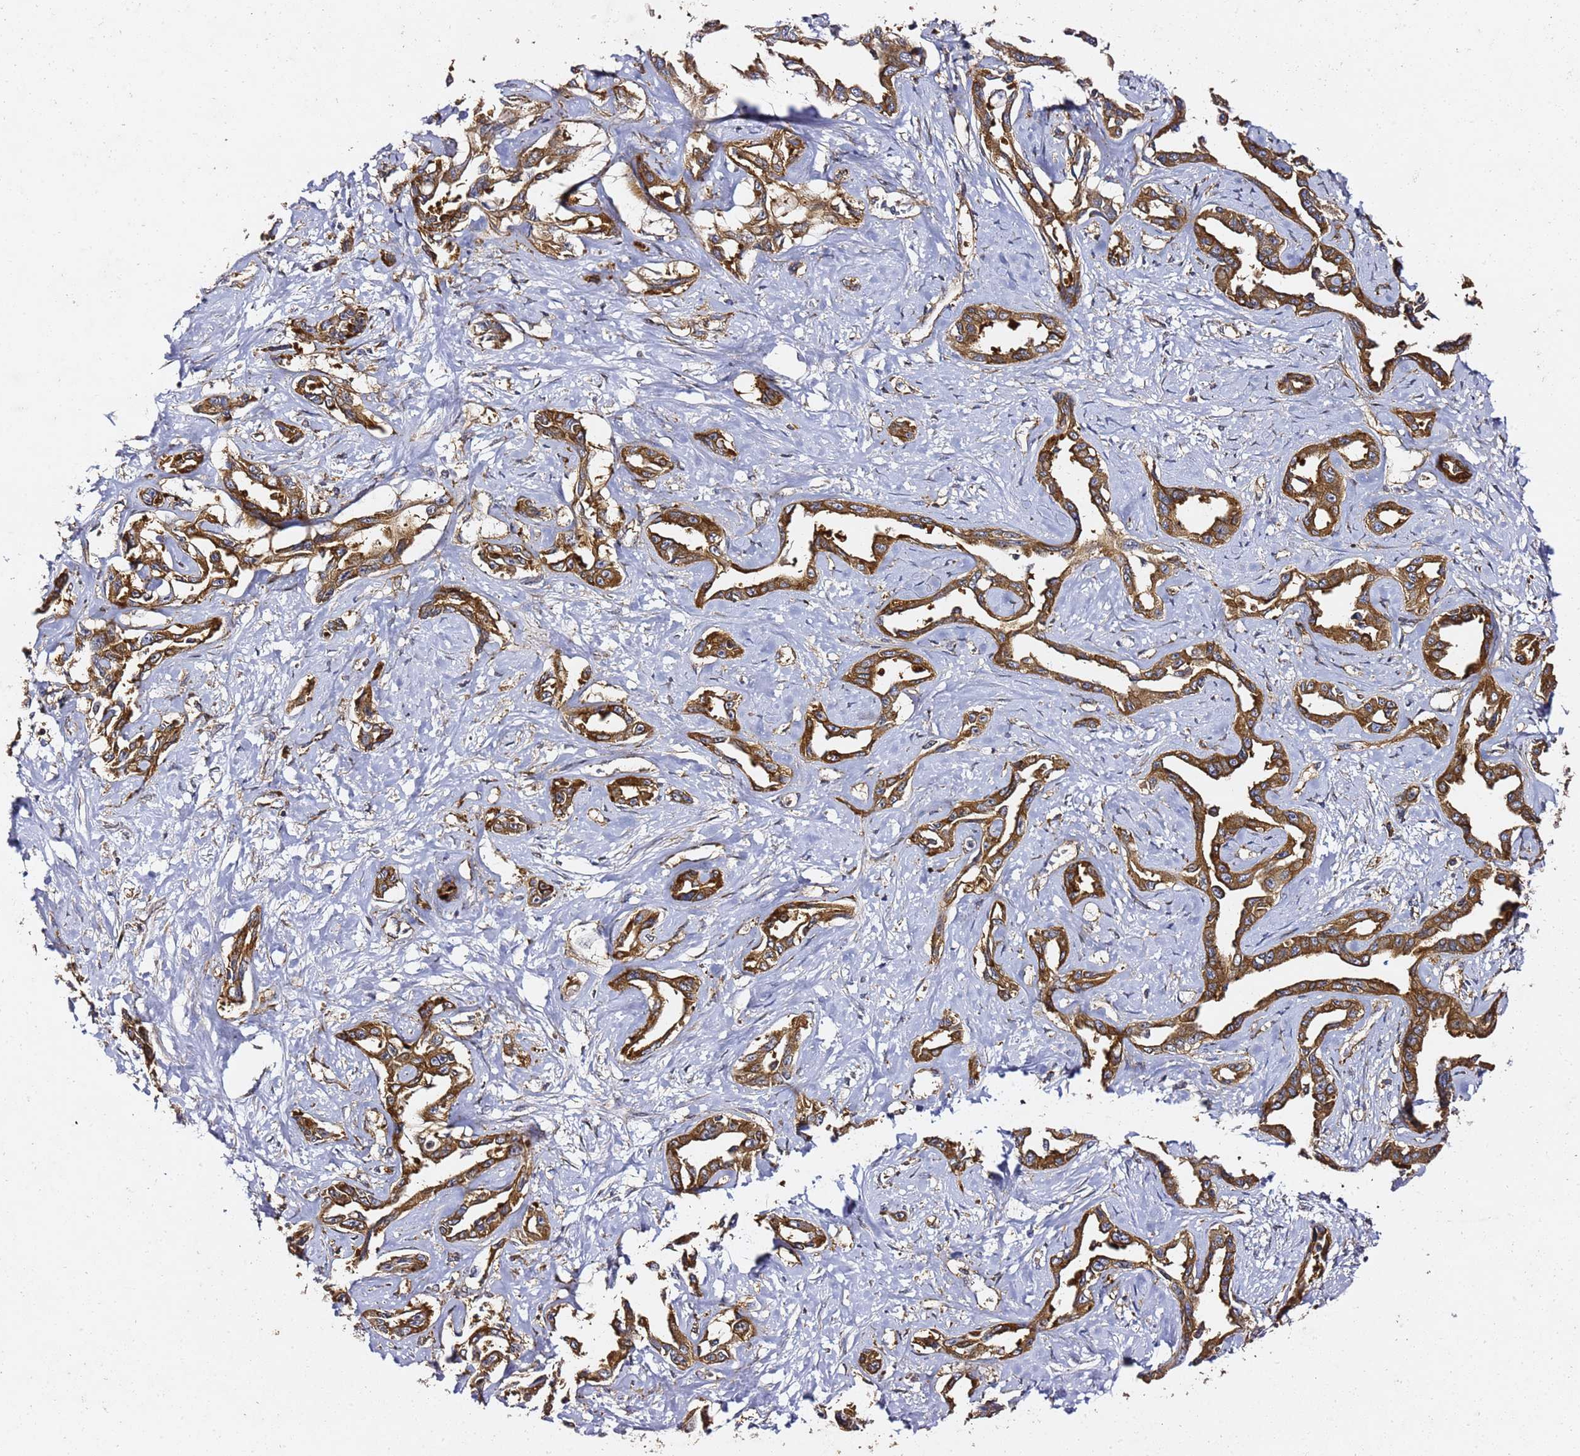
{"staining": {"intensity": "strong", "quantity": ">75%", "location": "cytoplasmic/membranous"}, "tissue": "liver cancer", "cell_type": "Tumor cells", "image_type": "cancer", "snomed": [{"axis": "morphology", "description": "Cholangiocarcinoma"}, {"axis": "topography", "description": "Liver"}], "caption": "Immunohistochemistry image of liver cancer stained for a protein (brown), which exhibits high levels of strong cytoplasmic/membranous expression in about >75% of tumor cells.", "gene": "TPST1", "patient": {"sex": "male", "age": 59}}